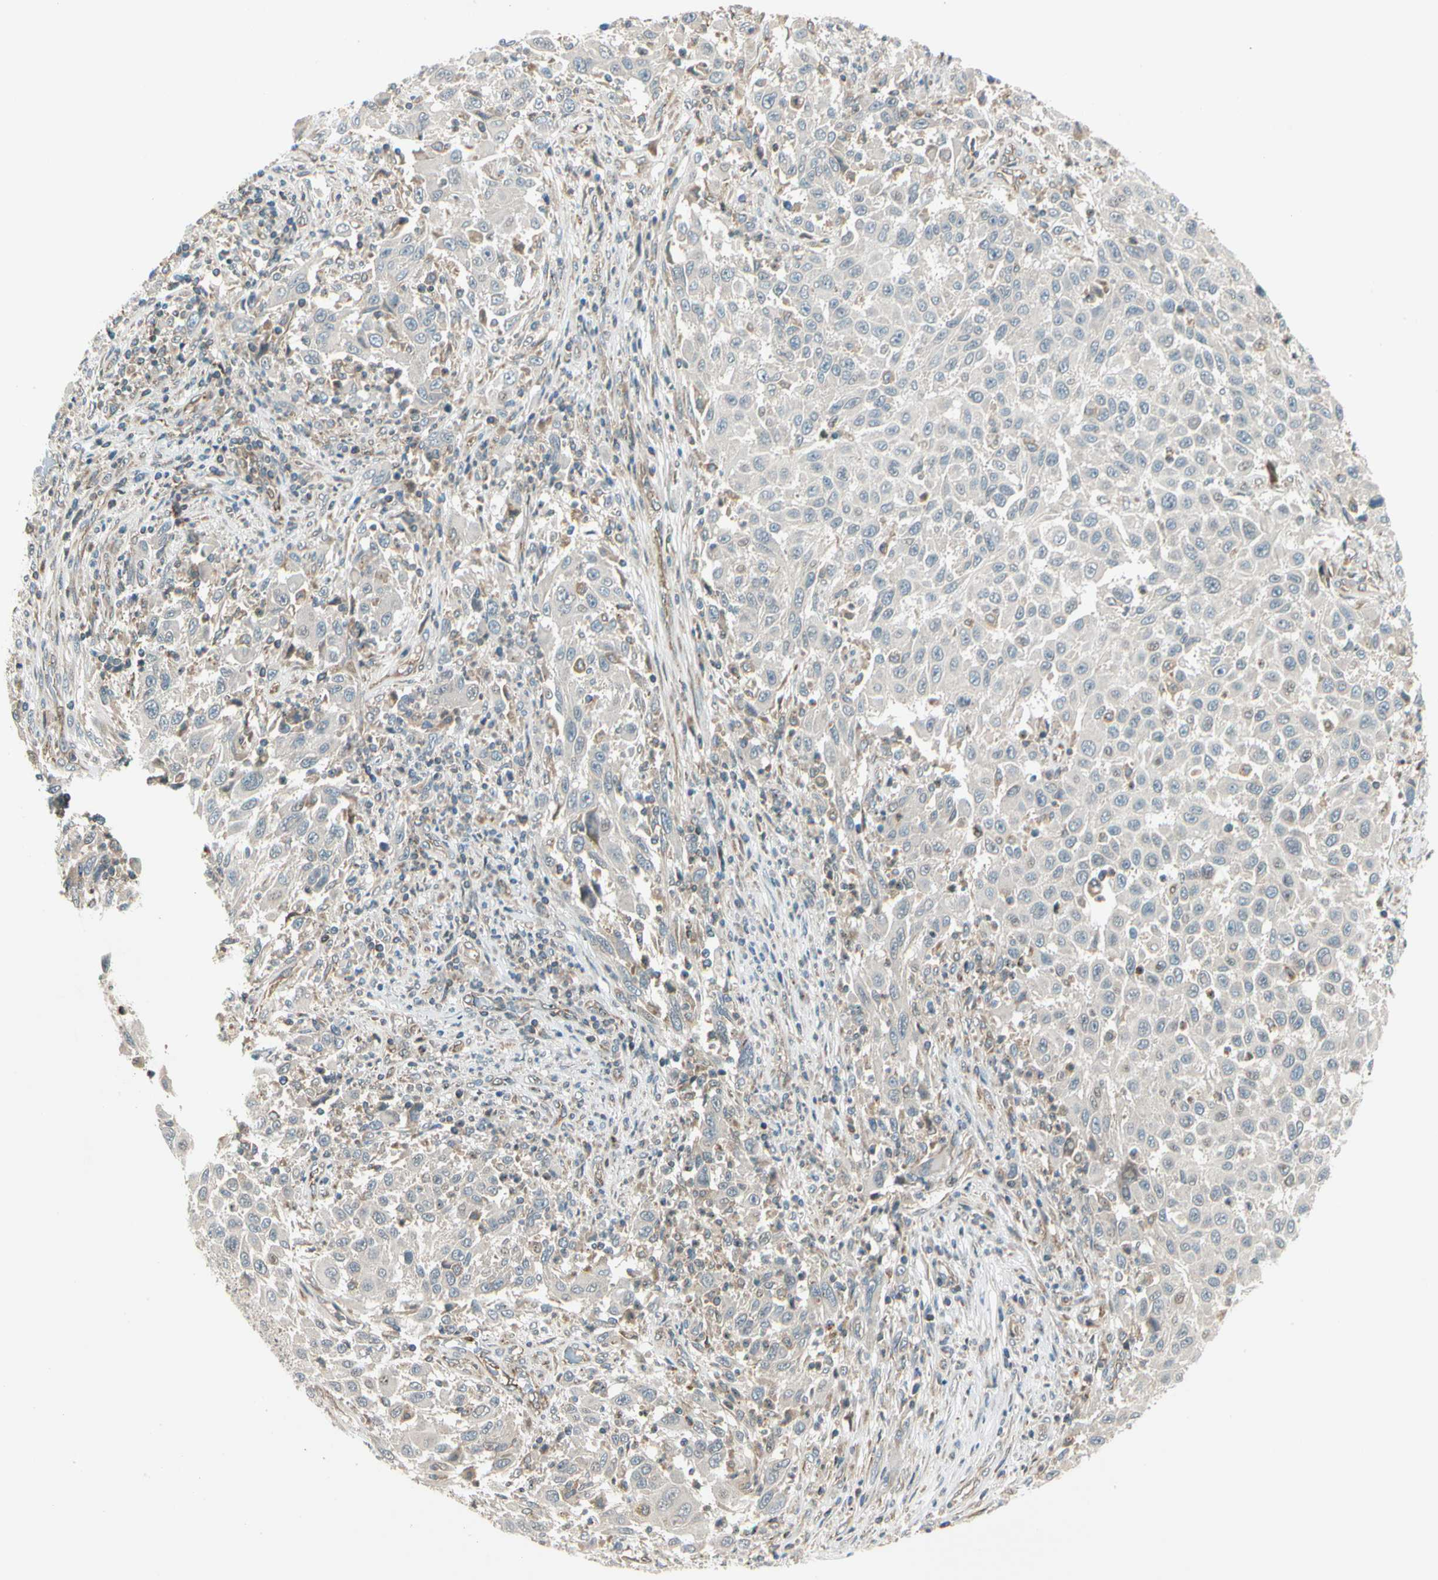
{"staining": {"intensity": "negative", "quantity": "none", "location": "none"}, "tissue": "melanoma", "cell_type": "Tumor cells", "image_type": "cancer", "snomed": [{"axis": "morphology", "description": "Malignant melanoma, Metastatic site"}, {"axis": "topography", "description": "Lymph node"}], "caption": "This is a photomicrograph of immunohistochemistry staining of melanoma, which shows no staining in tumor cells.", "gene": "TRIO", "patient": {"sex": "male", "age": 61}}